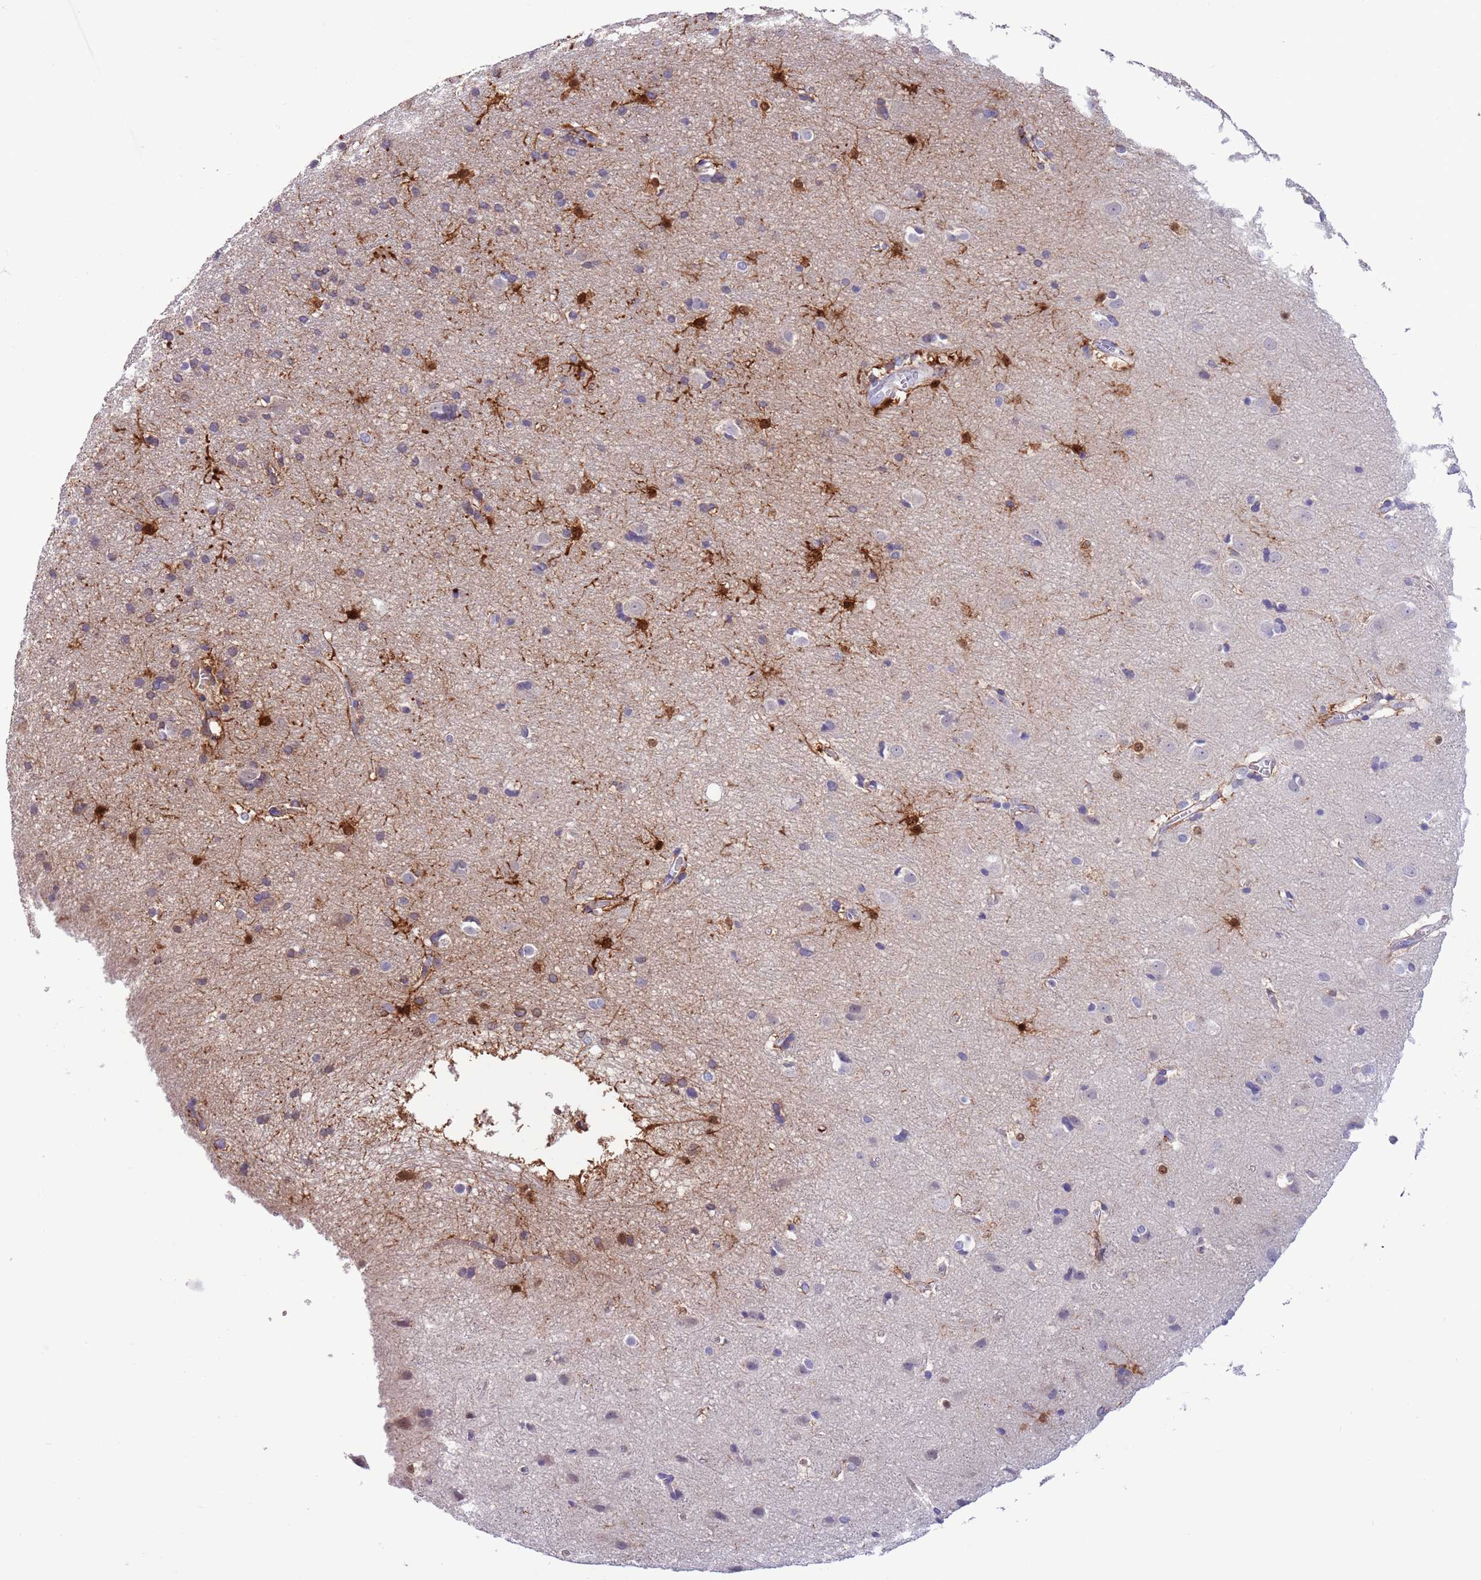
{"staining": {"intensity": "negative", "quantity": "none", "location": "none"}, "tissue": "cerebral cortex", "cell_type": "Endothelial cells", "image_type": "normal", "snomed": [{"axis": "morphology", "description": "Normal tissue, NOS"}, {"axis": "topography", "description": "Cerebral cortex"}], "caption": "Protein analysis of unremarkable cerebral cortex exhibits no significant expression in endothelial cells.", "gene": "PFKFB2", "patient": {"sex": "male", "age": 54}}